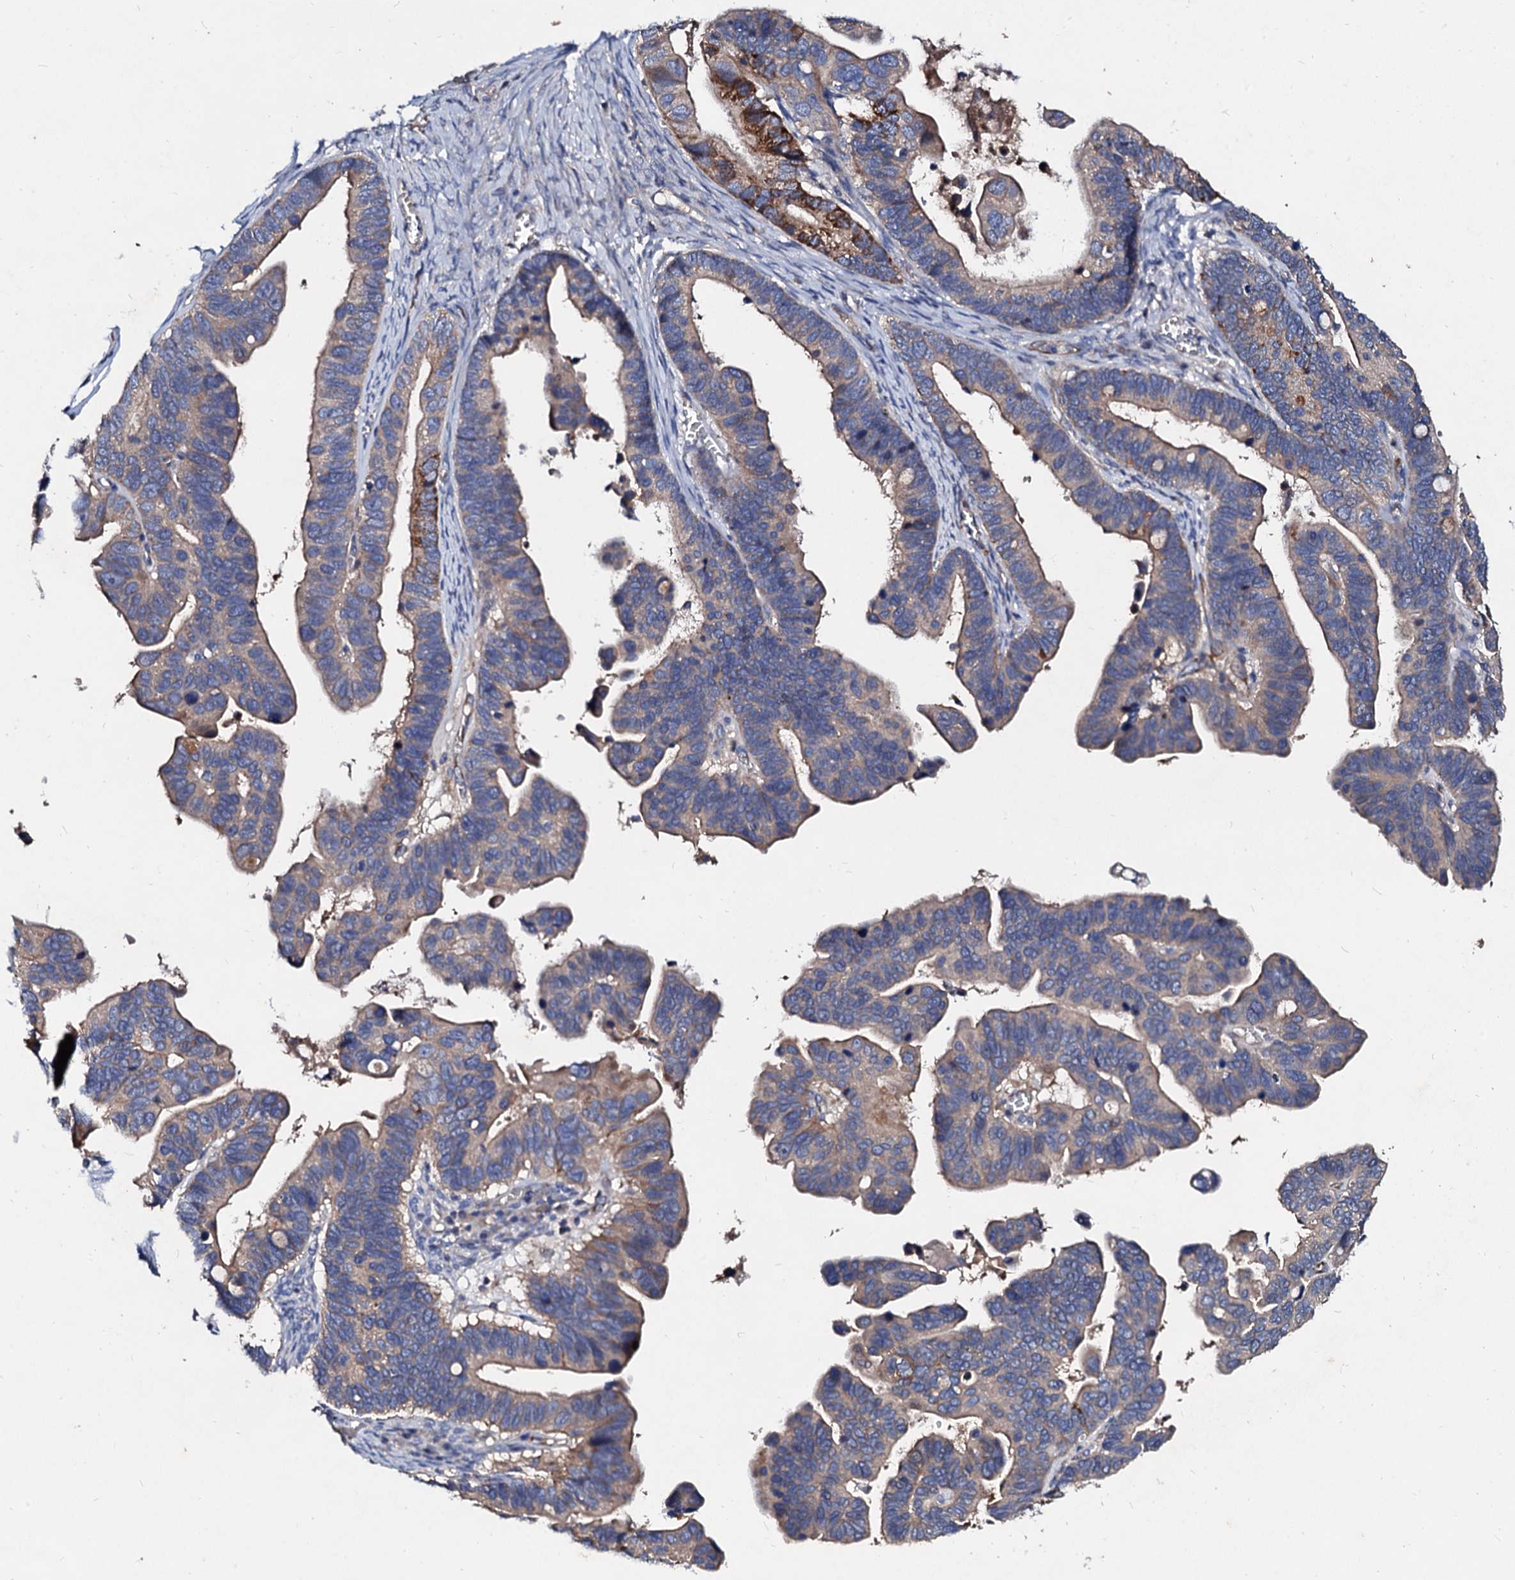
{"staining": {"intensity": "weak", "quantity": "25%-75%", "location": "cytoplasmic/membranous"}, "tissue": "ovarian cancer", "cell_type": "Tumor cells", "image_type": "cancer", "snomed": [{"axis": "morphology", "description": "Cystadenocarcinoma, serous, NOS"}, {"axis": "topography", "description": "Ovary"}], "caption": "The micrograph reveals a brown stain indicating the presence of a protein in the cytoplasmic/membranous of tumor cells in ovarian cancer (serous cystadenocarcinoma).", "gene": "FIBIN", "patient": {"sex": "female", "age": 56}}